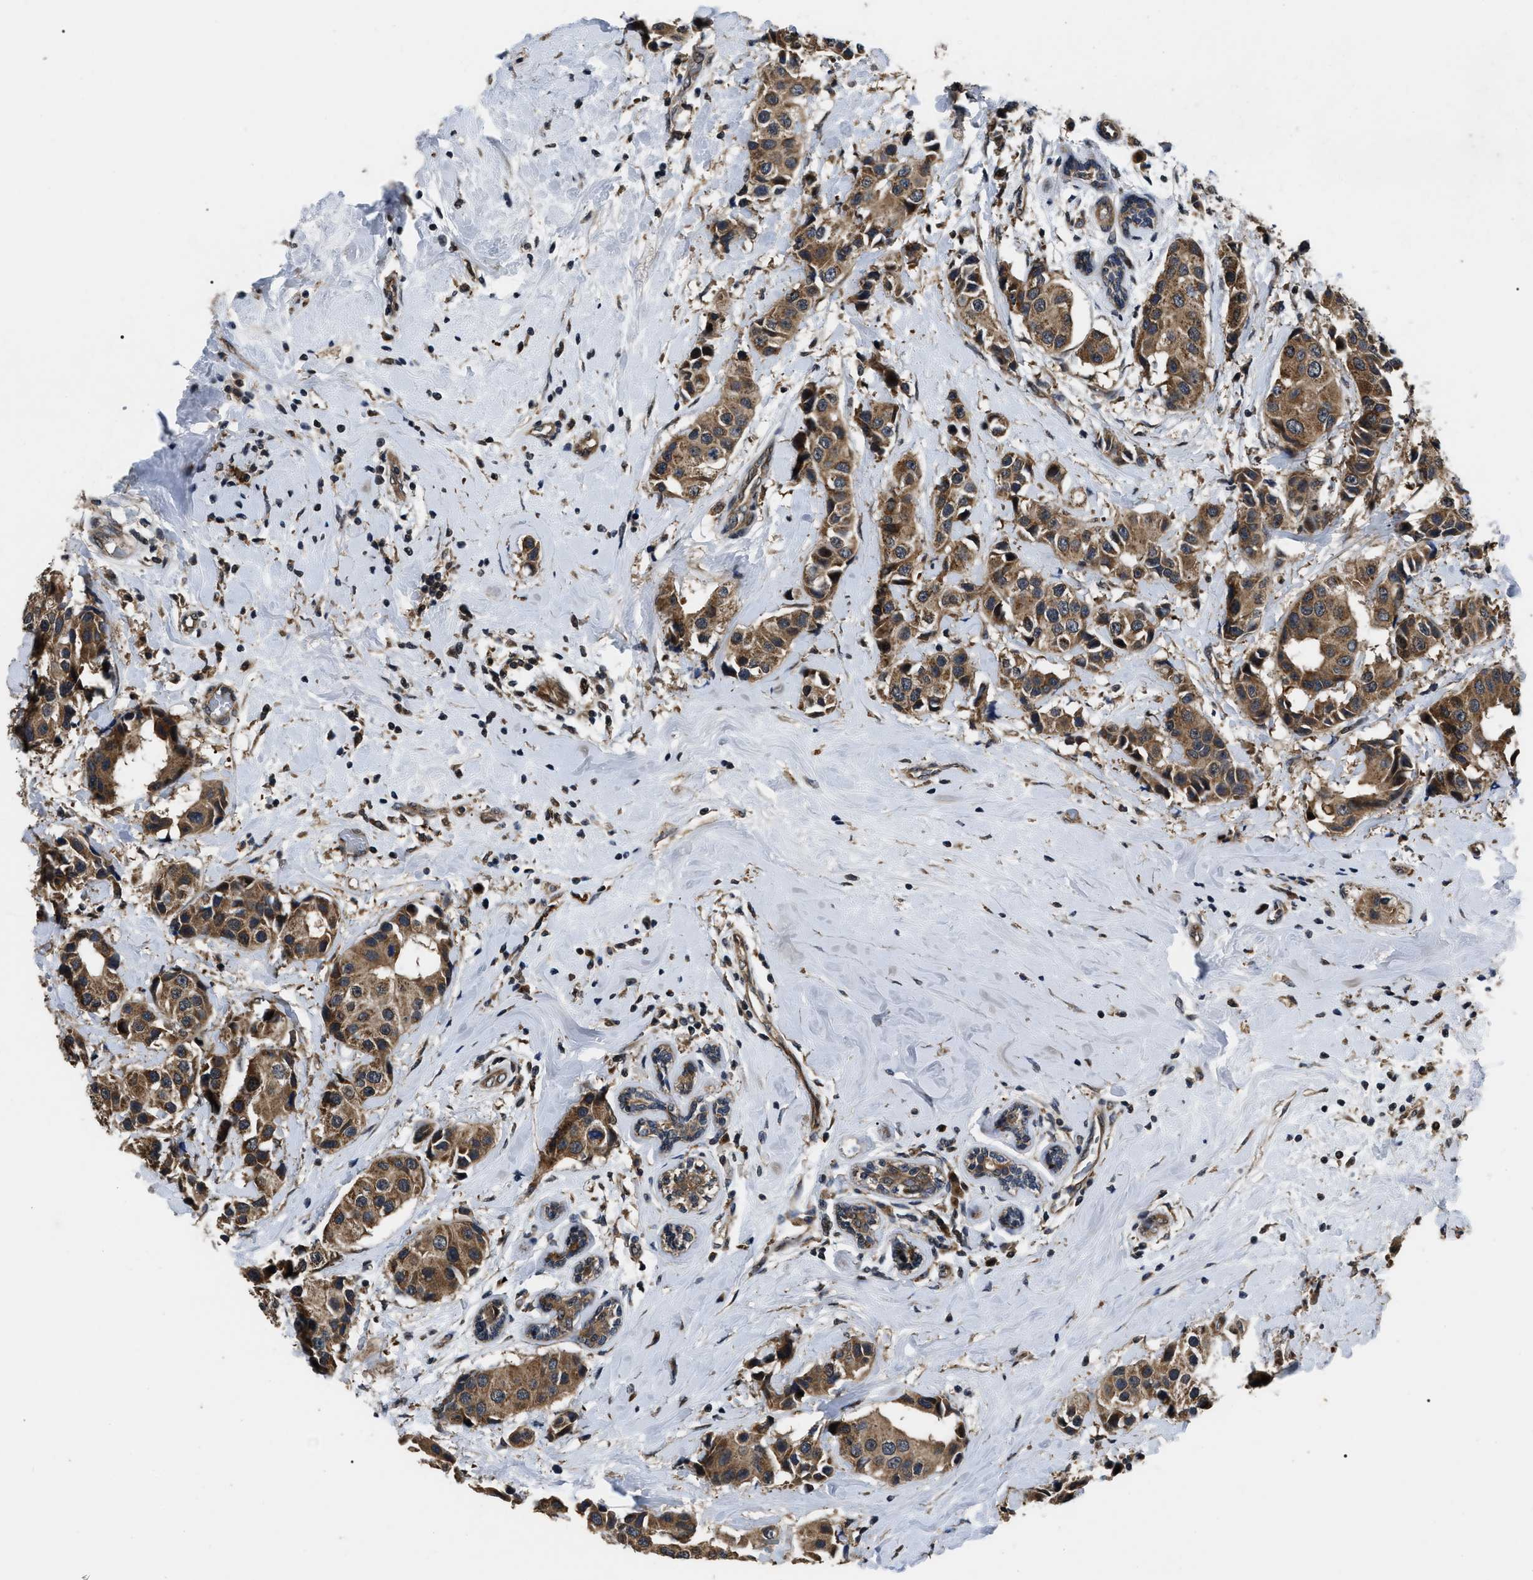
{"staining": {"intensity": "moderate", "quantity": ">75%", "location": "cytoplasmic/membranous"}, "tissue": "breast cancer", "cell_type": "Tumor cells", "image_type": "cancer", "snomed": [{"axis": "morphology", "description": "Normal tissue, NOS"}, {"axis": "morphology", "description": "Duct carcinoma"}, {"axis": "topography", "description": "Breast"}], "caption": "This micrograph shows immunohistochemistry staining of human intraductal carcinoma (breast), with medium moderate cytoplasmic/membranous positivity in approximately >75% of tumor cells.", "gene": "PPWD1", "patient": {"sex": "female", "age": 39}}